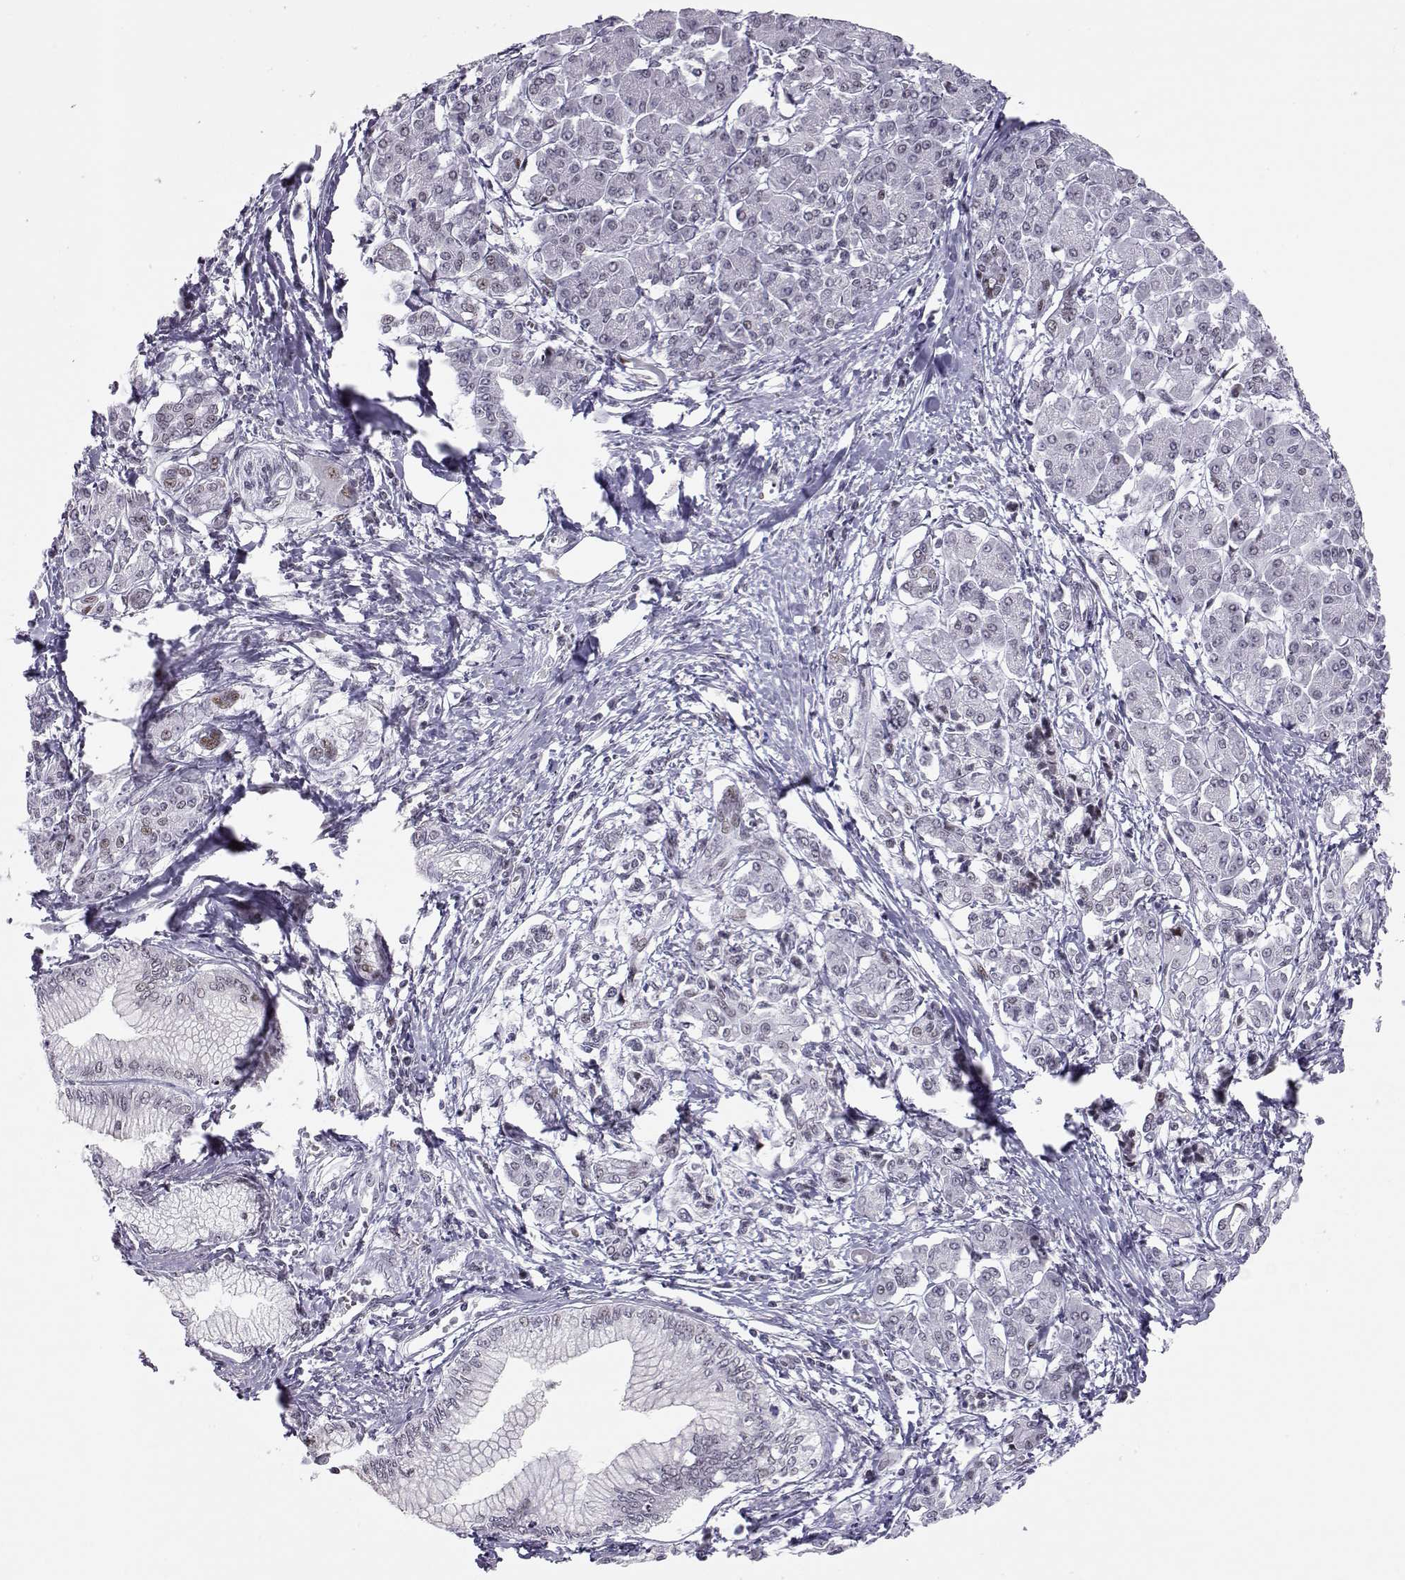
{"staining": {"intensity": "negative", "quantity": "none", "location": "none"}, "tissue": "pancreatic cancer", "cell_type": "Tumor cells", "image_type": "cancer", "snomed": [{"axis": "morphology", "description": "Adenocarcinoma, NOS"}, {"axis": "topography", "description": "Pancreas"}], "caption": "Immunohistochemistry image of neoplastic tissue: pancreatic adenocarcinoma stained with DAB reveals no significant protein positivity in tumor cells. The staining was performed using DAB to visualize the protein expression in brown, while the nuclei were stained in blue with hematoxylin (Magnification: 20x).", "gene": "SIX6", "patient": {"sex": "female", "age": 68}}